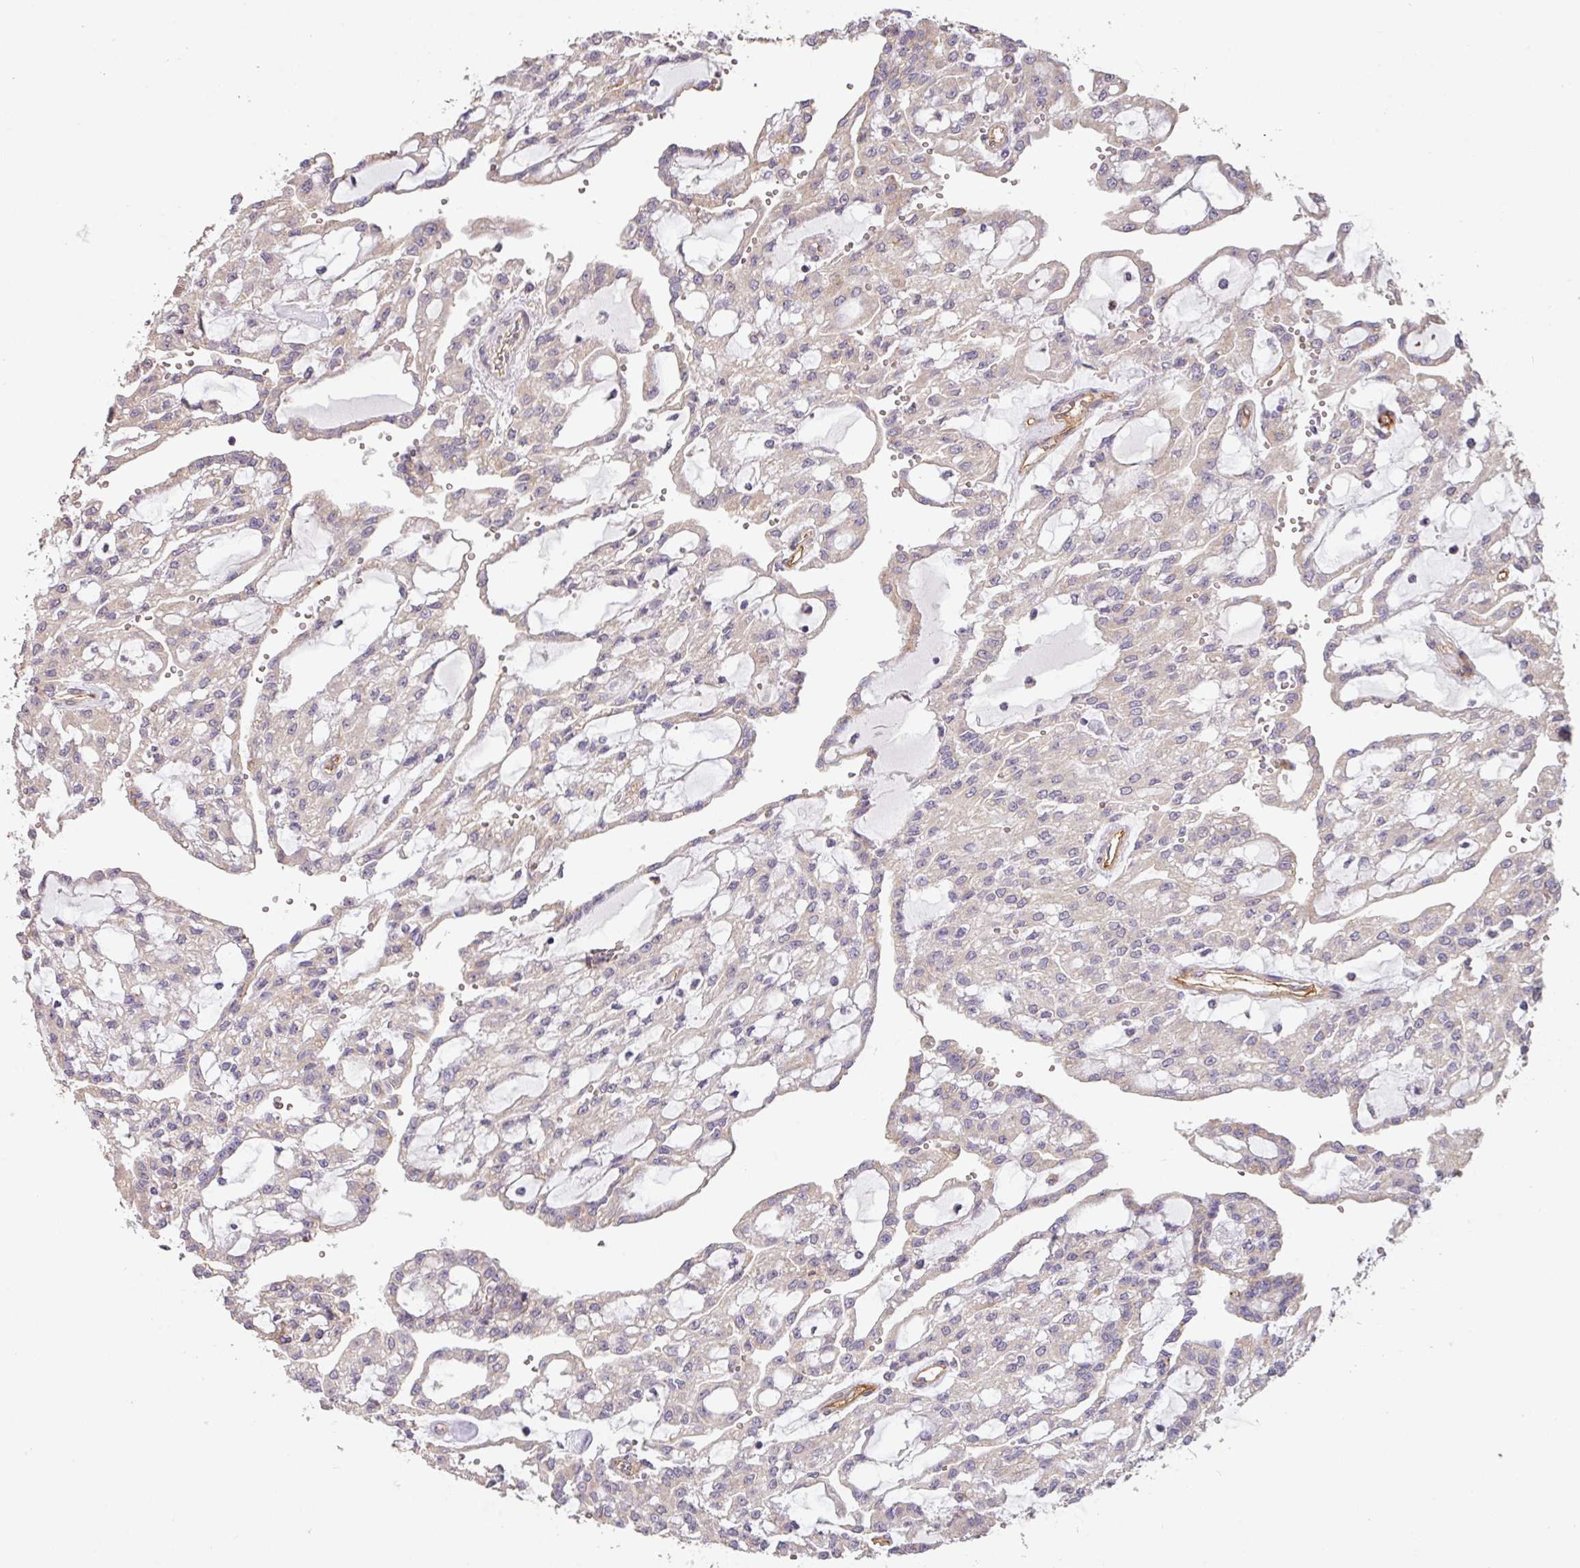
{"staining": {"intensity": "negative", "quantity": "none", "location": "none"}, "tissue": "renal cancer", "cell_type": "Tumor cells", "image_type": "cancer", "snomed": [{"axis": "morphology", "description": "Adenocarcinoma, NOS"}, {"axis": "topography", "description": "Kidney"}], "caption": "There is no significant positivity in tumor cells of renal cancer (adenocarcinoma).", "gene": "PCDH1", "patient": {"sex": "male", "age": 63}}